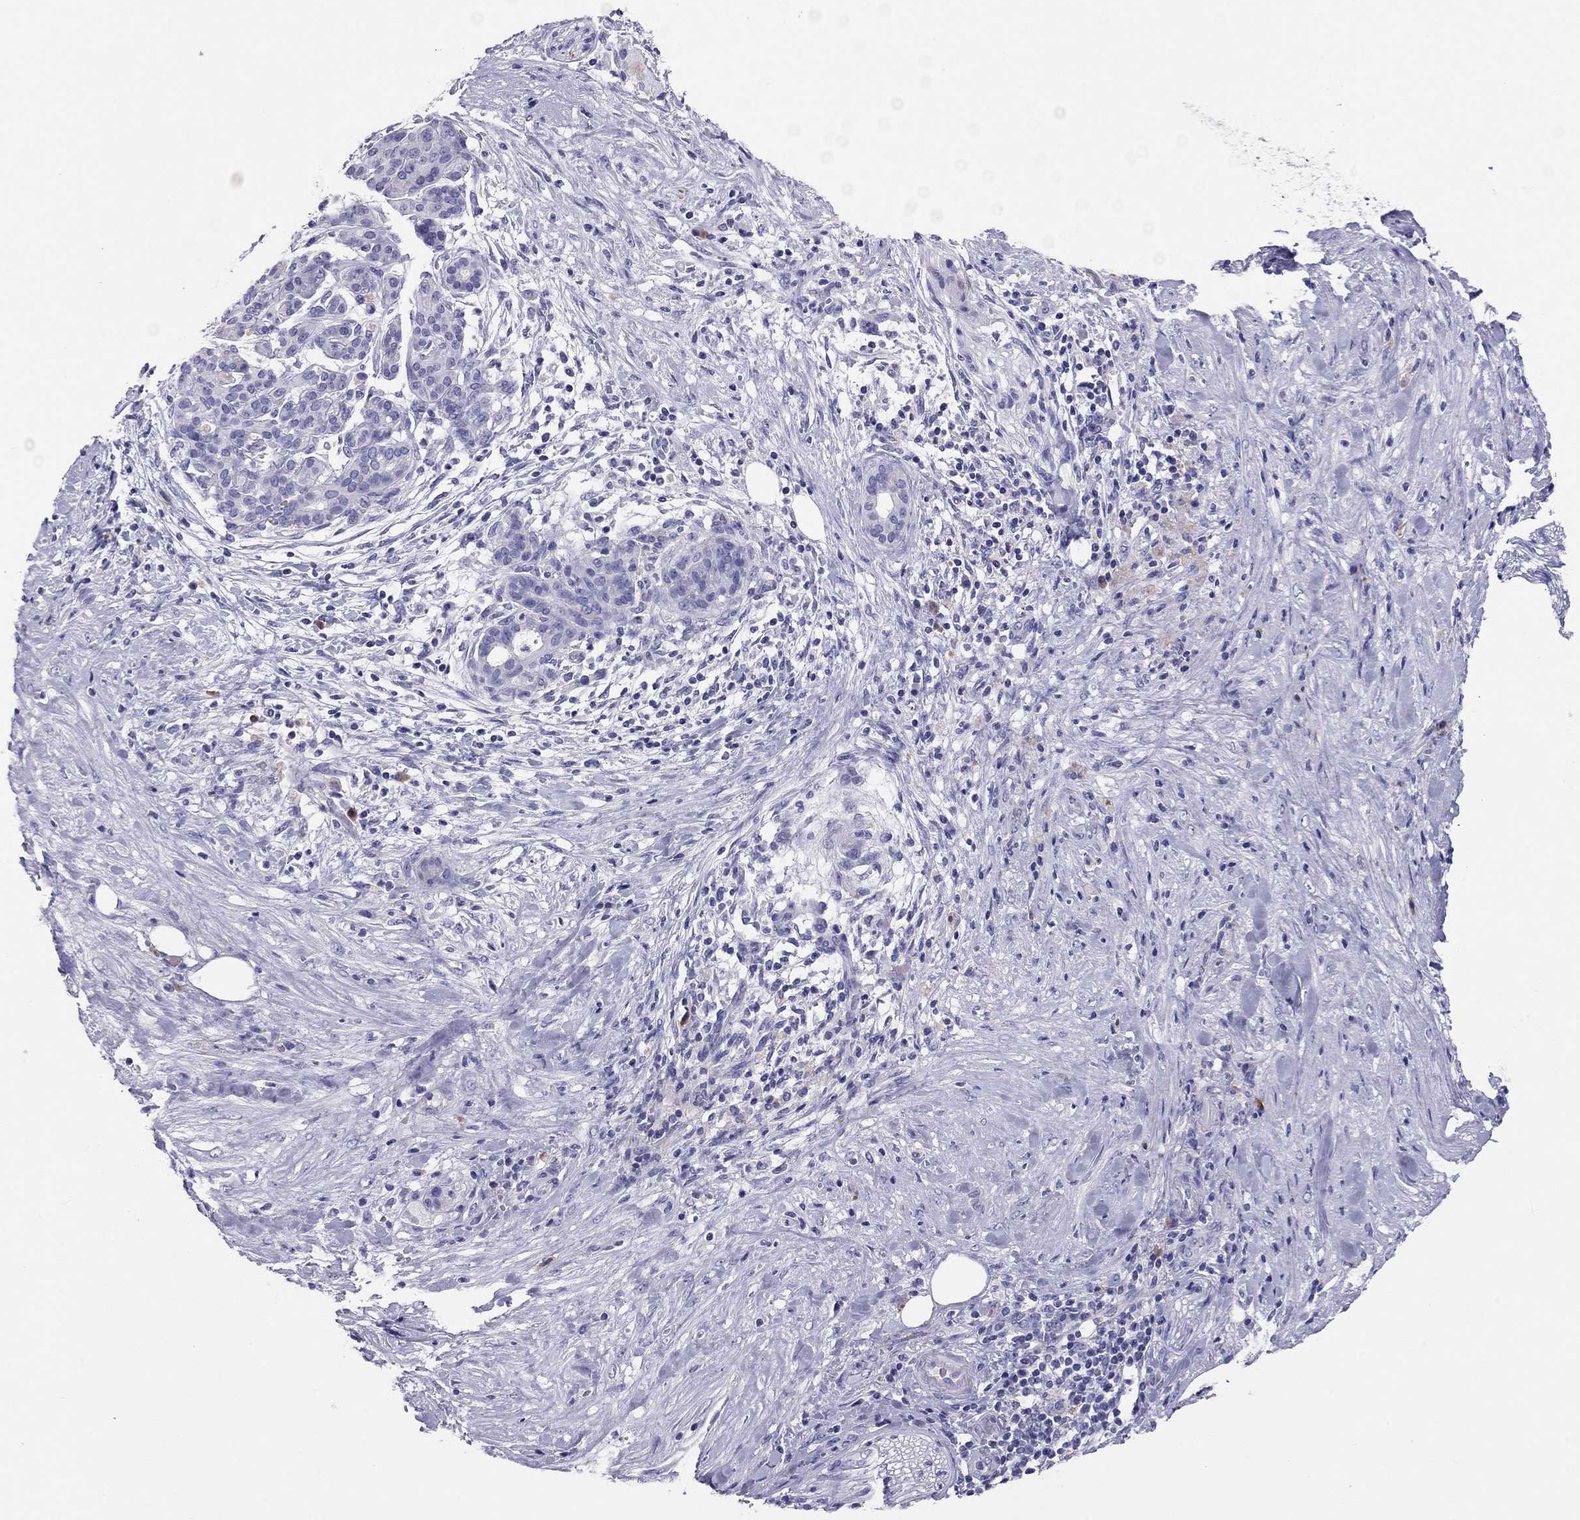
{"staining": {"intensity": "negative", "quantity": "none", "location": "none"}, "tissue": "pancreatic cancer", "cell_type": "Tumor cells", "image_type": "cancer", "snomed": [{"axis": "morphology", "description": "Adenocarcinoma, NOS"}, {"axis": "topography", "description": "Pancreas"}], "caption": "Immunohistochemical staining of adenocarcinoma (pancreatic) reveals no significant expression in tumor cells.", "gene": "CALHM1", "patient": {"sex": "male", "age": 44}}